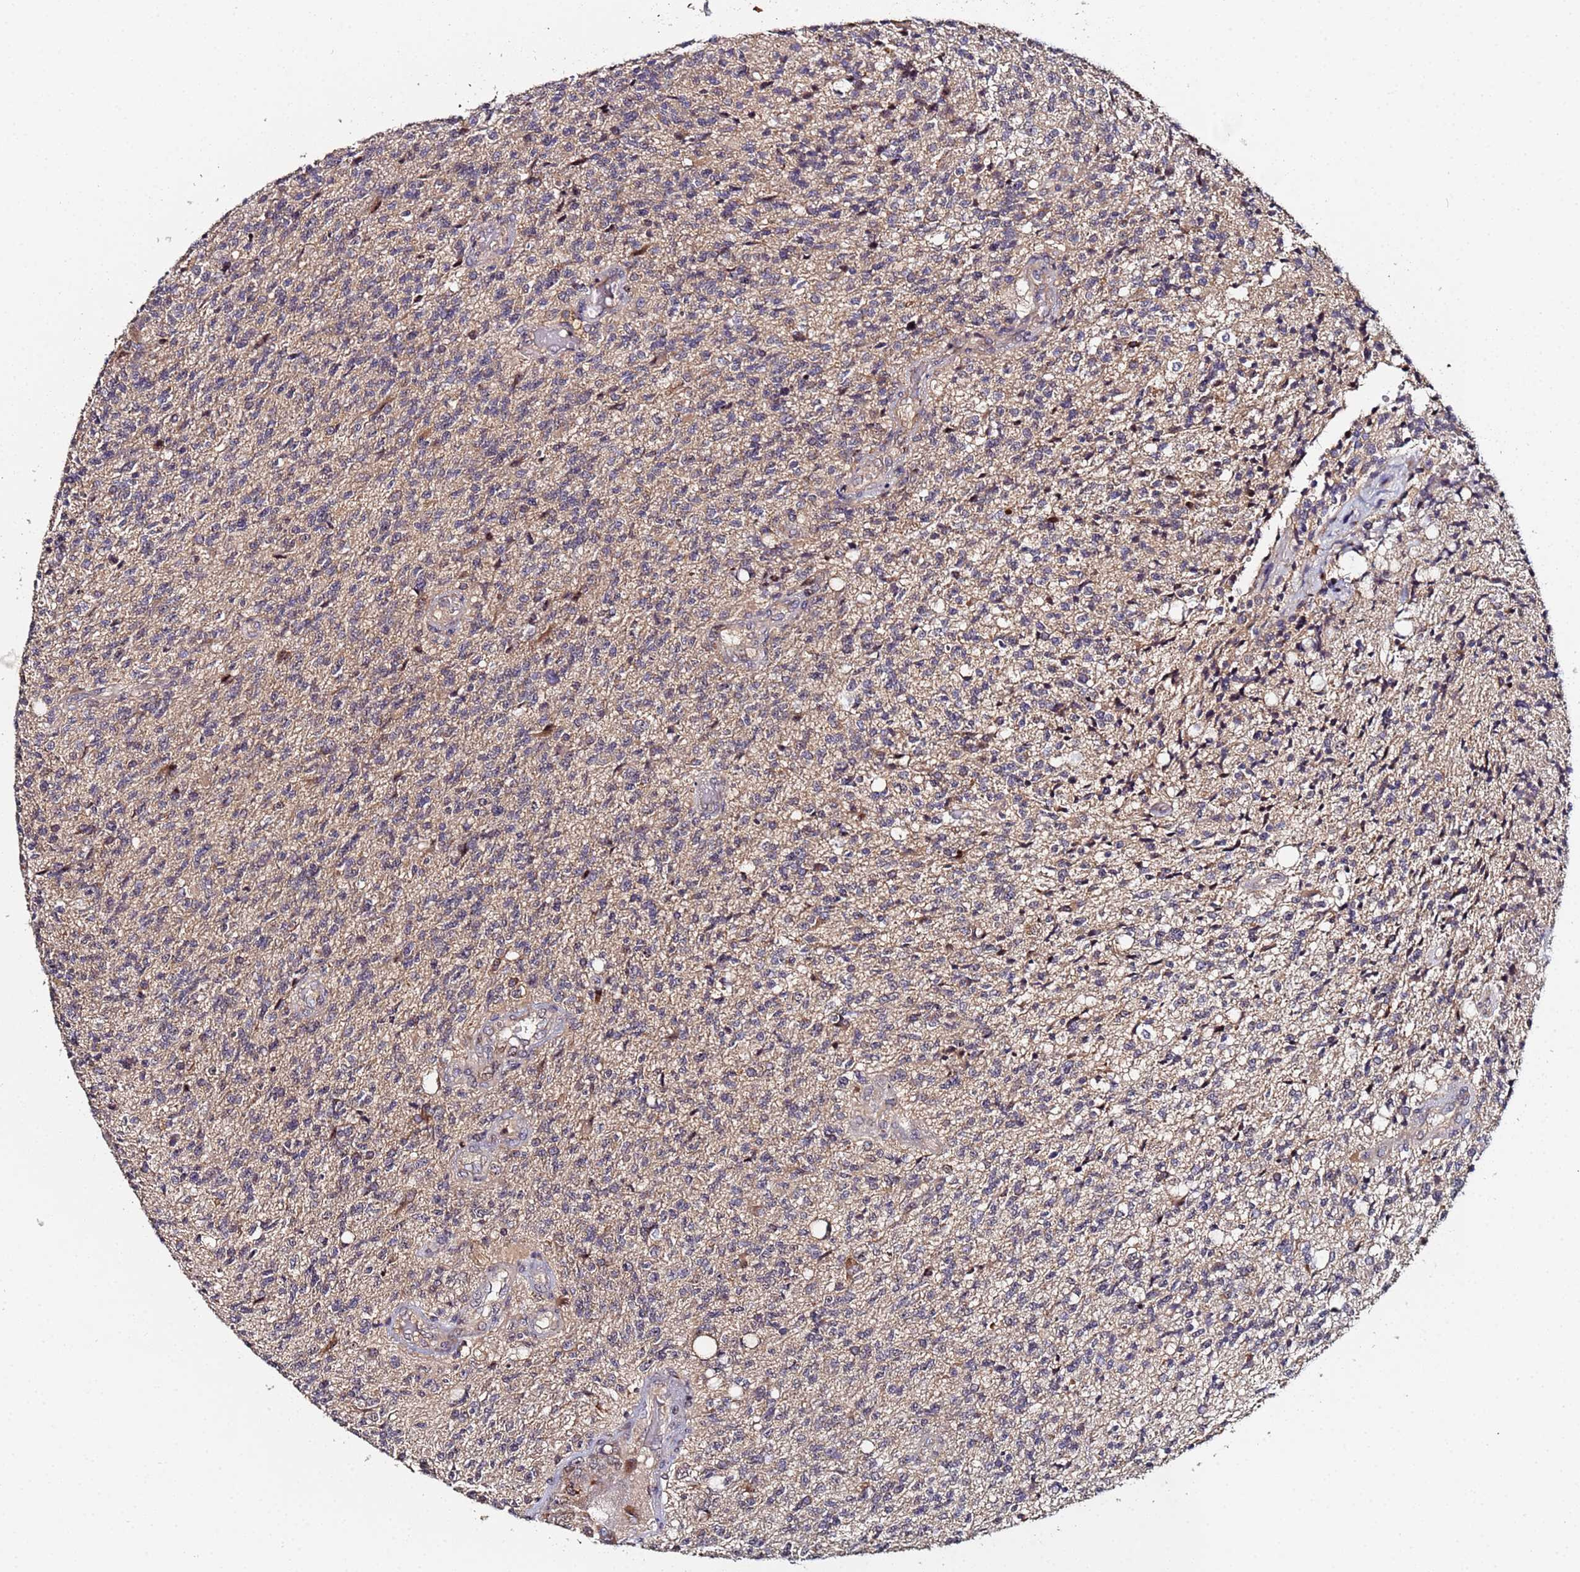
{"staining": {"intensity": "negative", "quantity": "none", "location": "none"}, "tissue": "glioma", "cell_type": "Tumor cells", "image_type": "cancer", "snomed": [{"axis": "morphology", "description": "Glioma, malignant, High grade"}, {"axis": "topography", "description": "Brain"}], "caption": "The micrograph demonstrates no staining of tumor cells in malignant glioma (high-grade).", "gene": "OSER1", "patient": {"sex": "male", "age": 56}}